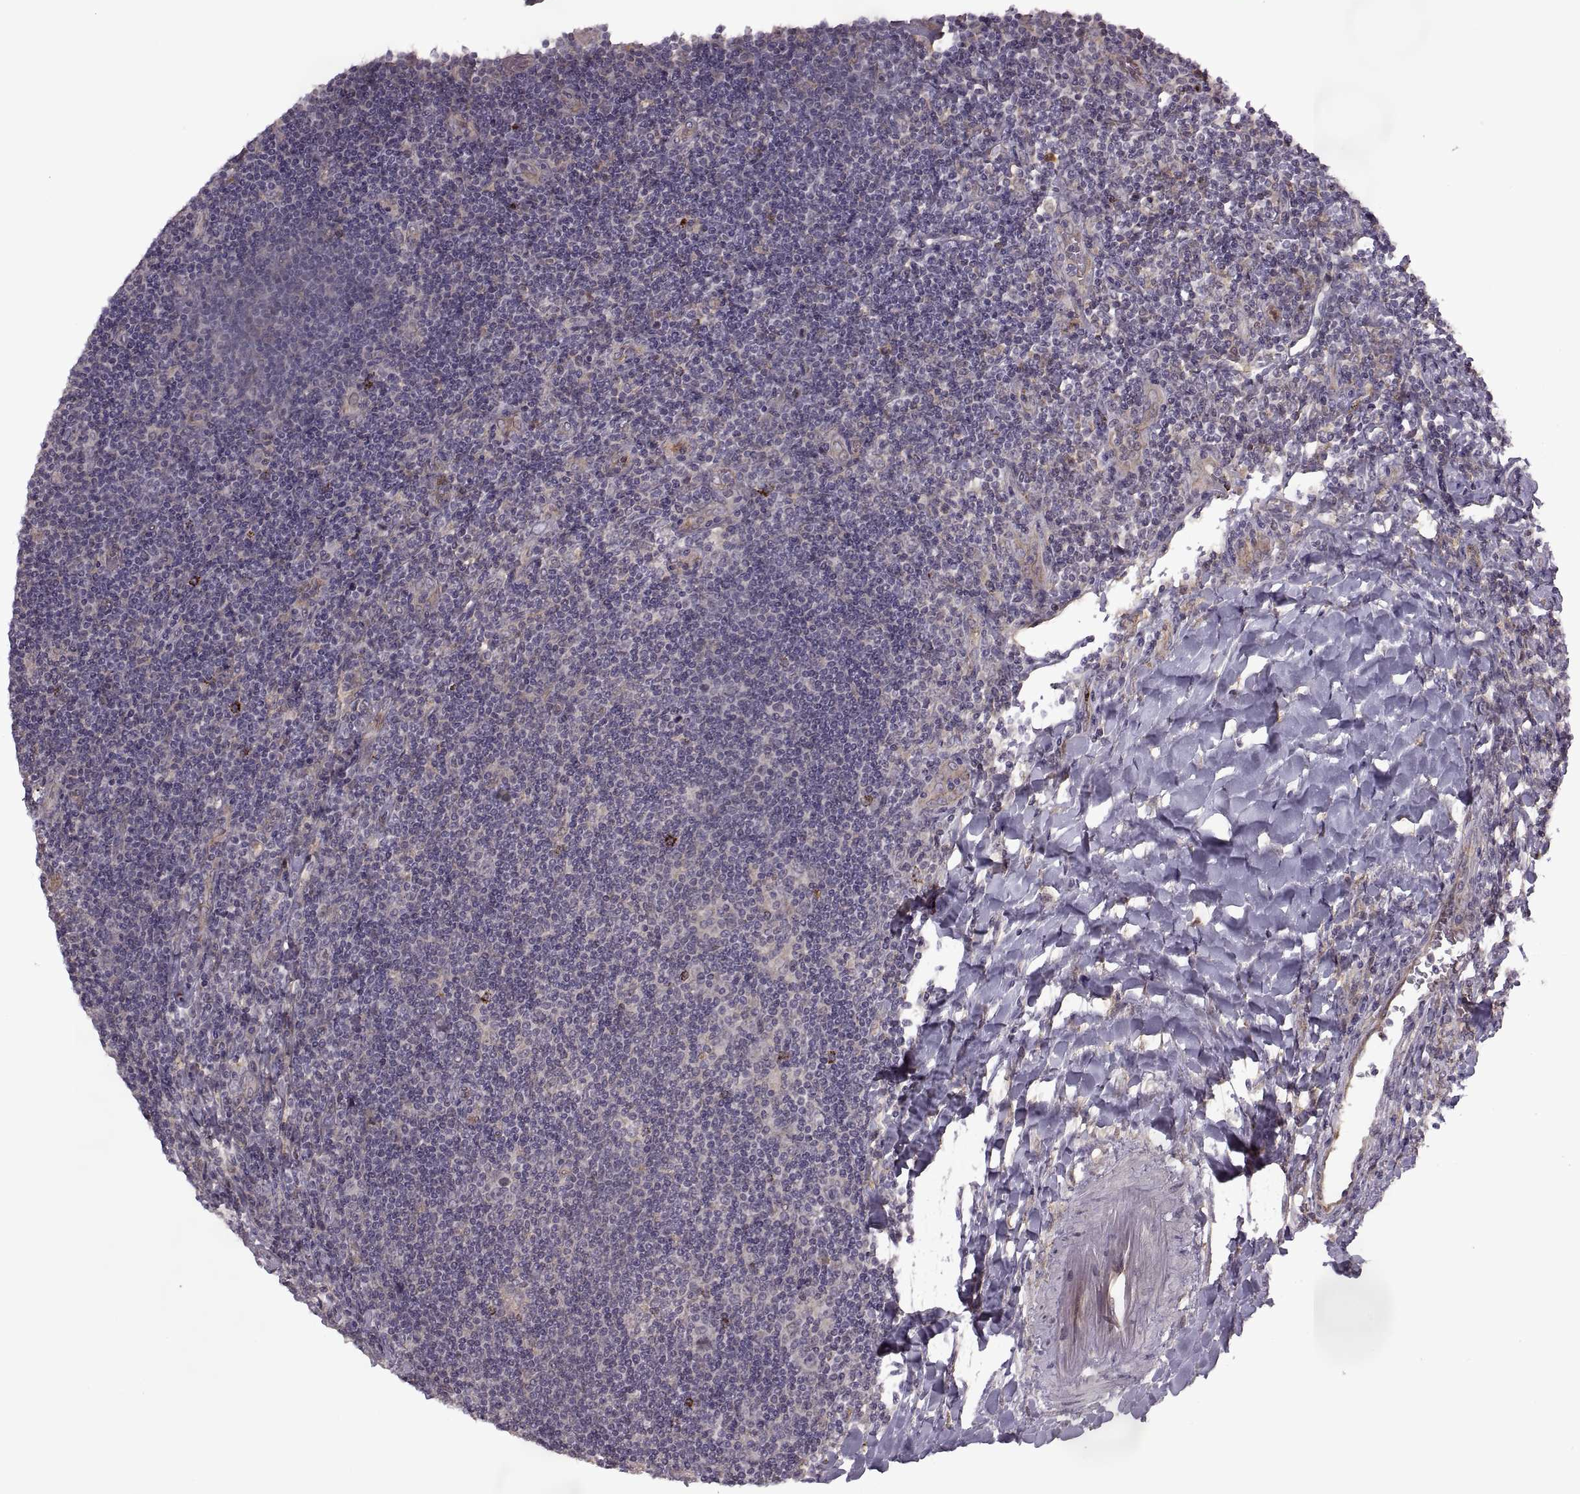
{"staining": {"intensity": "negative", "quantity": "none", "location": "none"}, "tissue": "lymphoma", "cell_type": "Tumor cells", "image_type": "cancer", "snomed": [{"axis": "morphology", "description": "Hodgkin's disease, NOS"}, {"axis": "topography", "description": "Lymph node"}], "caption": "IHC of human Hodgkin's disease displays no staining in tumor cells. Brightfield microscopy of immunohistochemistry stained with DAB (brown) and hematoxylin (blue), captured at high magnification.", "gene": "PIERCE1", "patient": {"sex": "male", "age": 40}}